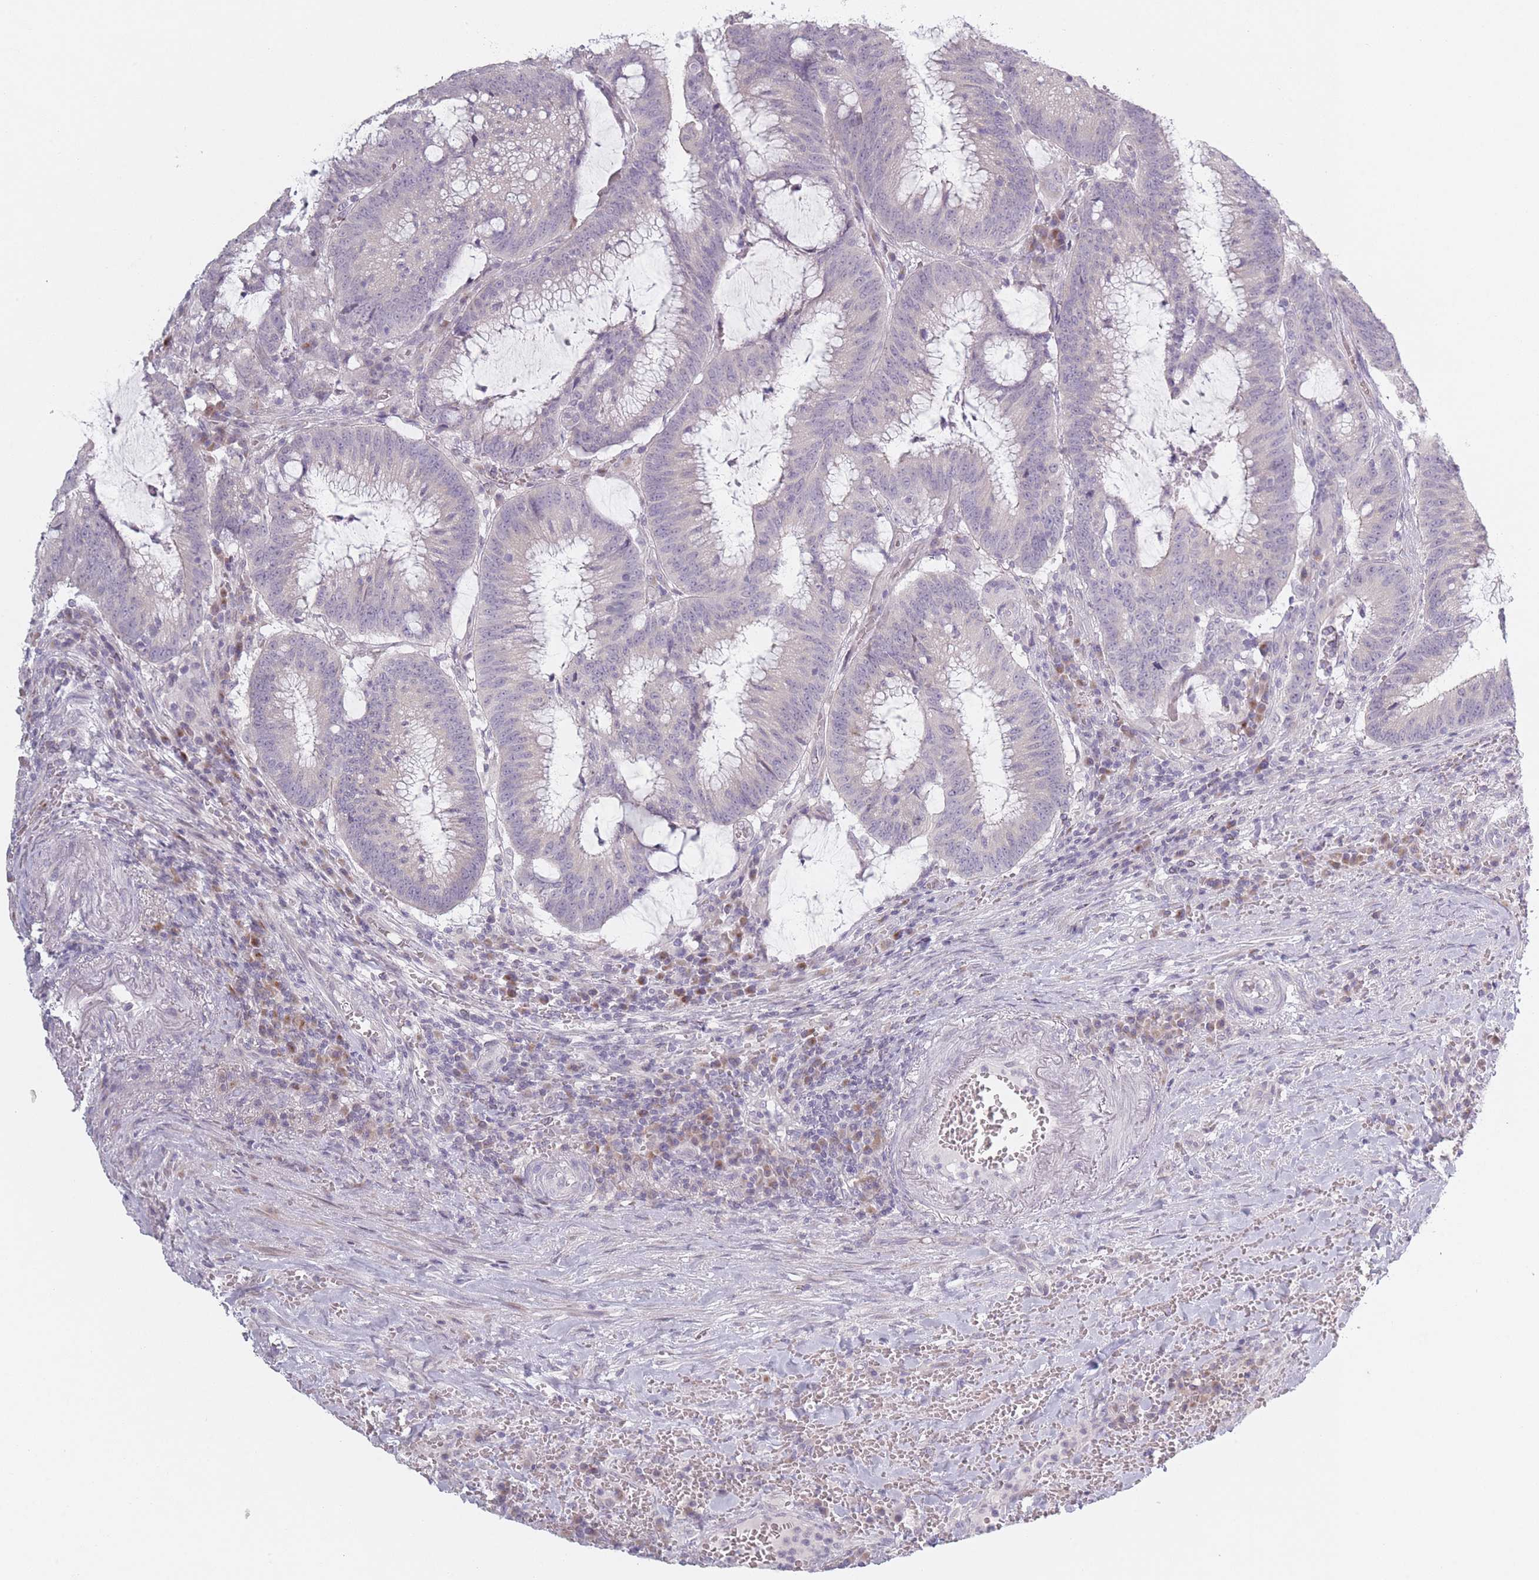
{"staining": {"intensity": "negative", "quantity": "none", "location": "none"}, "tissue": "colorectal cancer", "cell_type": "Tumor cells", "image_type": "cancer", "snomed": [{"axis": "morphology", "description": "Adenocarcinoma, NOS"}, {"axis": "topography", "description": "Rectum"}], "caption": "DAB (3,3'-diaminobenzidine) immunohistochemical staining of human colorectal adenocarcinoma exhibits no significant staining in tumor cells.", "gene": "RASL10B", "patient": {"sex": "female", "age": 77}}